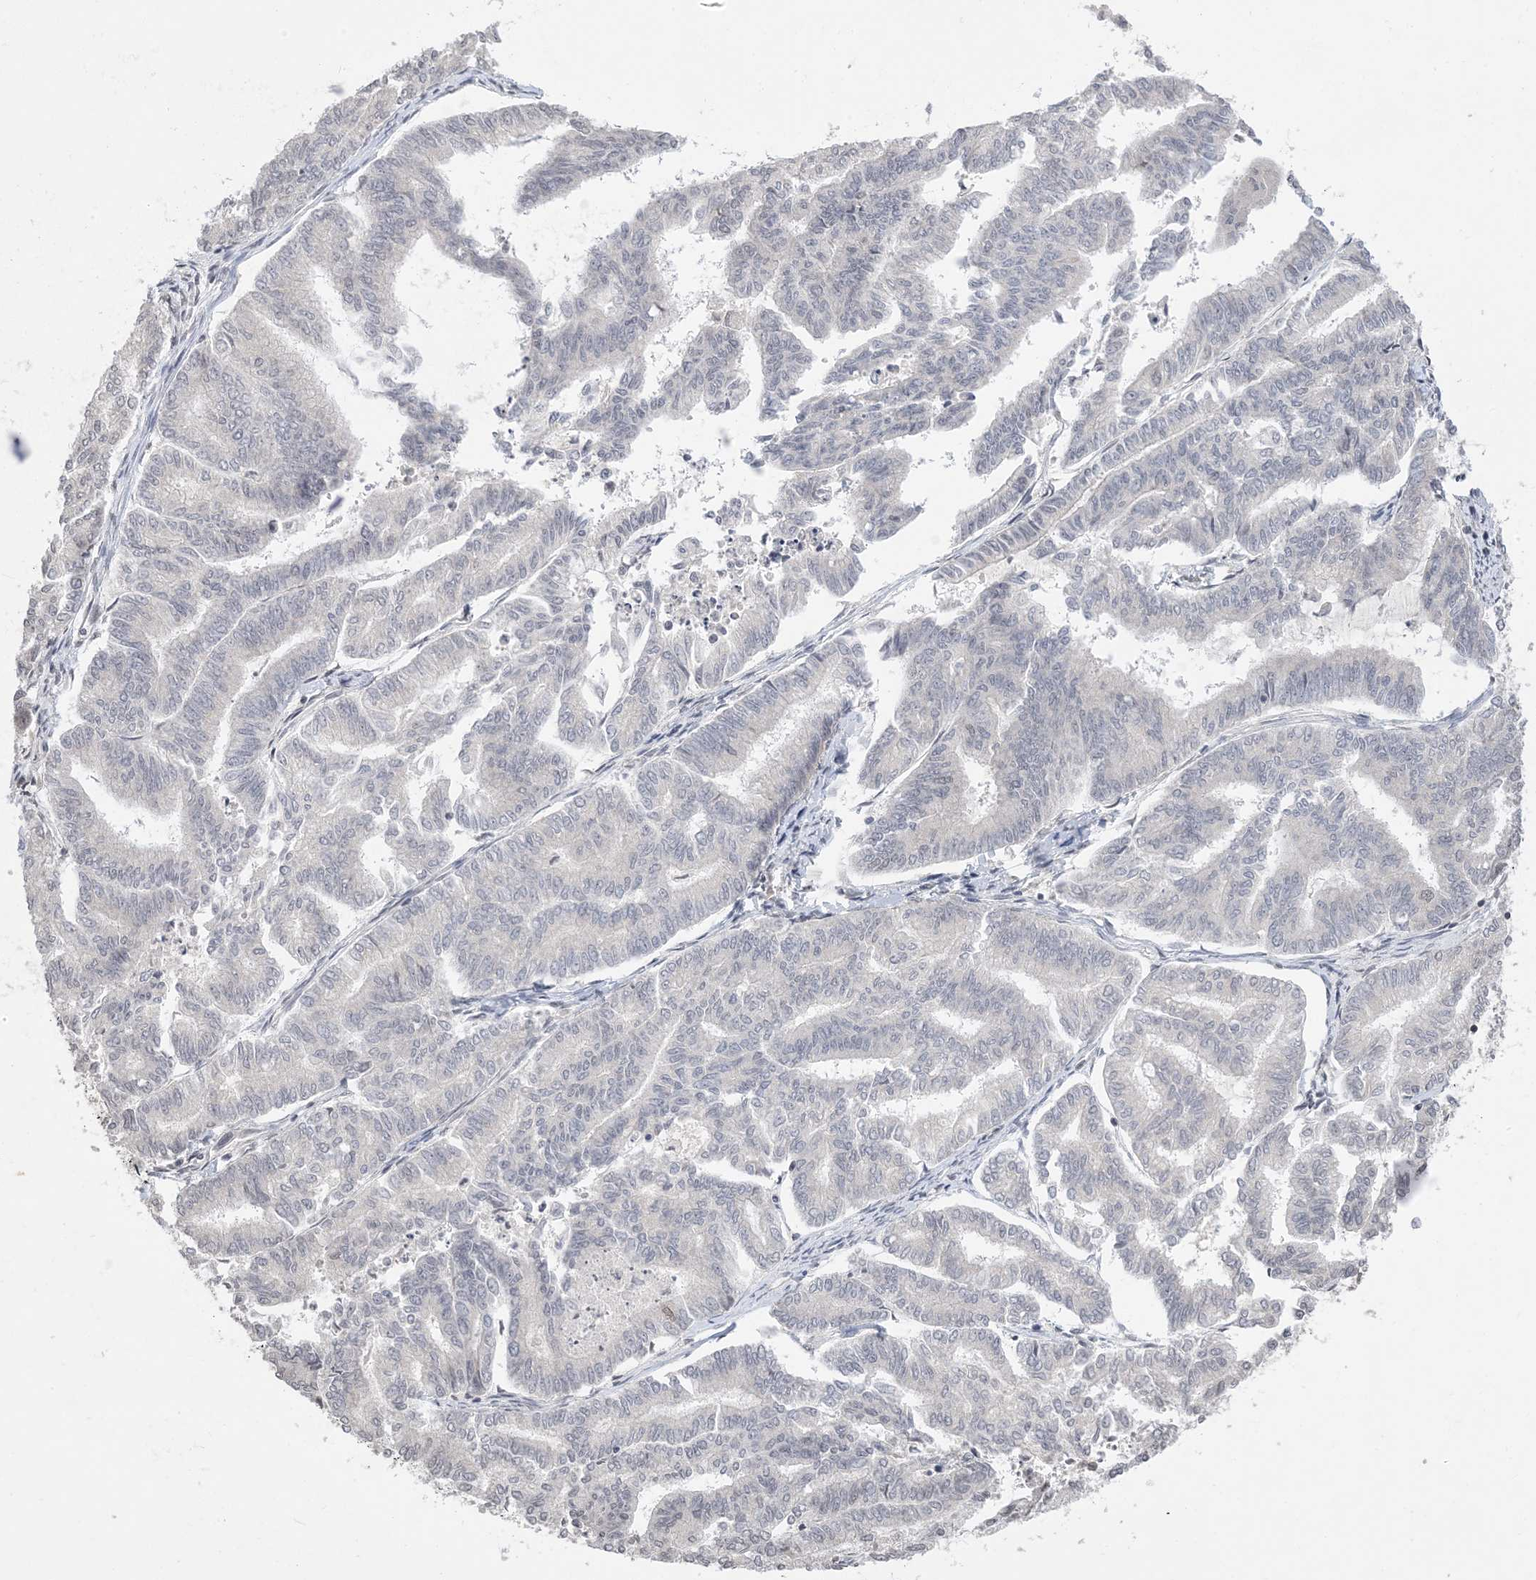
{"staining": {"intensity": "negative", "quantity": "none", "location": "none"}, "tissue": "endometrial cancer", "cell_type": "Tumor cells", "image_type": "cancer", "snomed": [{"axis": "morphology", "description": "Adenocarcinoma, NOS"}, {"axis": "topography", "description": "Endometrium"}], "caption": "There is no significant staining in tumor cells of endometrial cancer.", "gene": "RANBP9", "patient": {"sex": "female", "age": 79}}